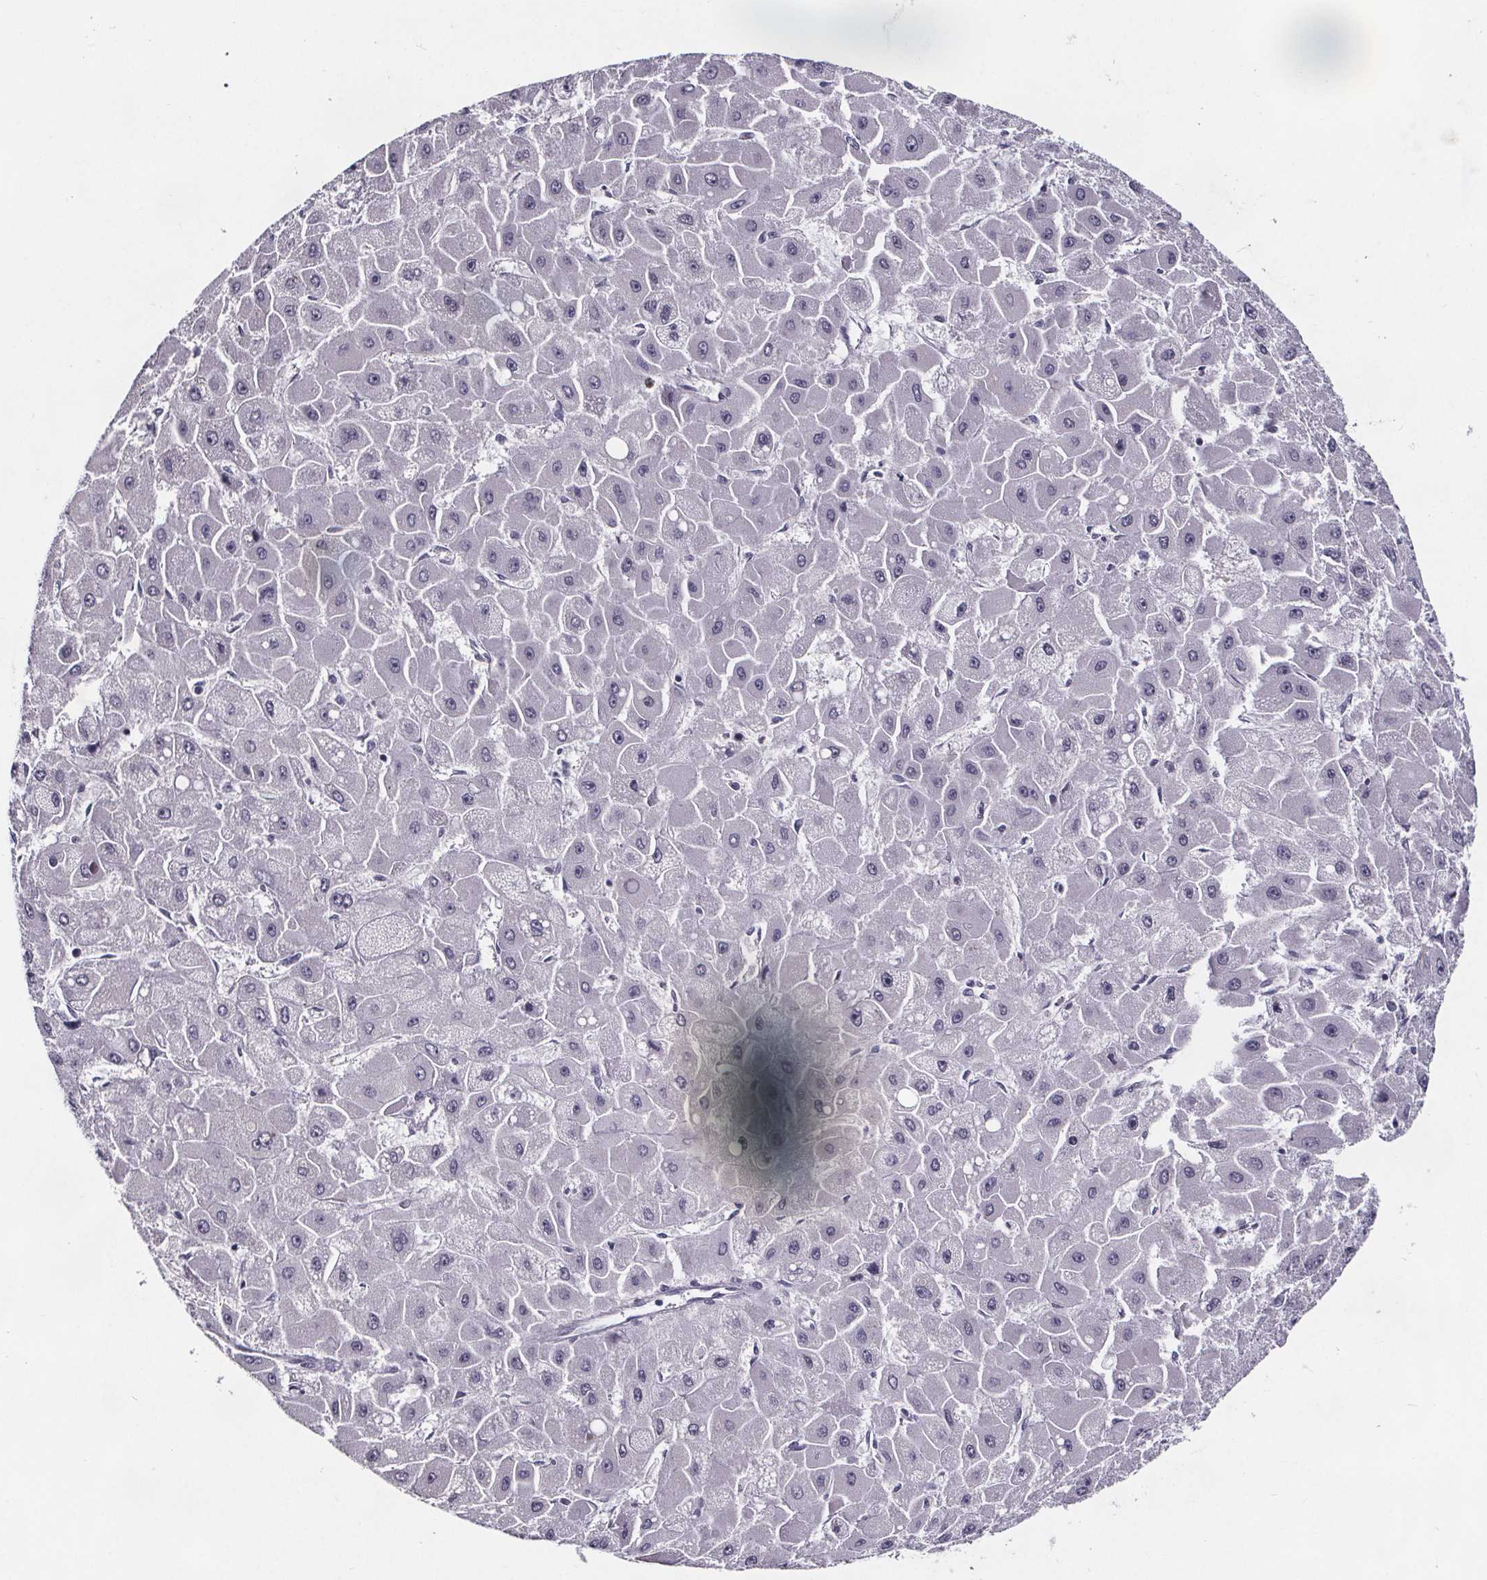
{"staining": {"intensity": "negative", "quantity": "none", "location": "none"}, "tissue": "liver cancer", "cell_type": "Tumor cells", "image_type": "cancer", "snomed": [{"axis": "morphology", "description": "Carcinoma, Hepatocellular, NOS"}, {"axis": "topography", "description": "Liver"}], "caption": "Tumor cells show no significant positivity in hepatocellular carcinoma (liver).", "gene": "AR", "patient": {"sex": "female", "age": 25}}